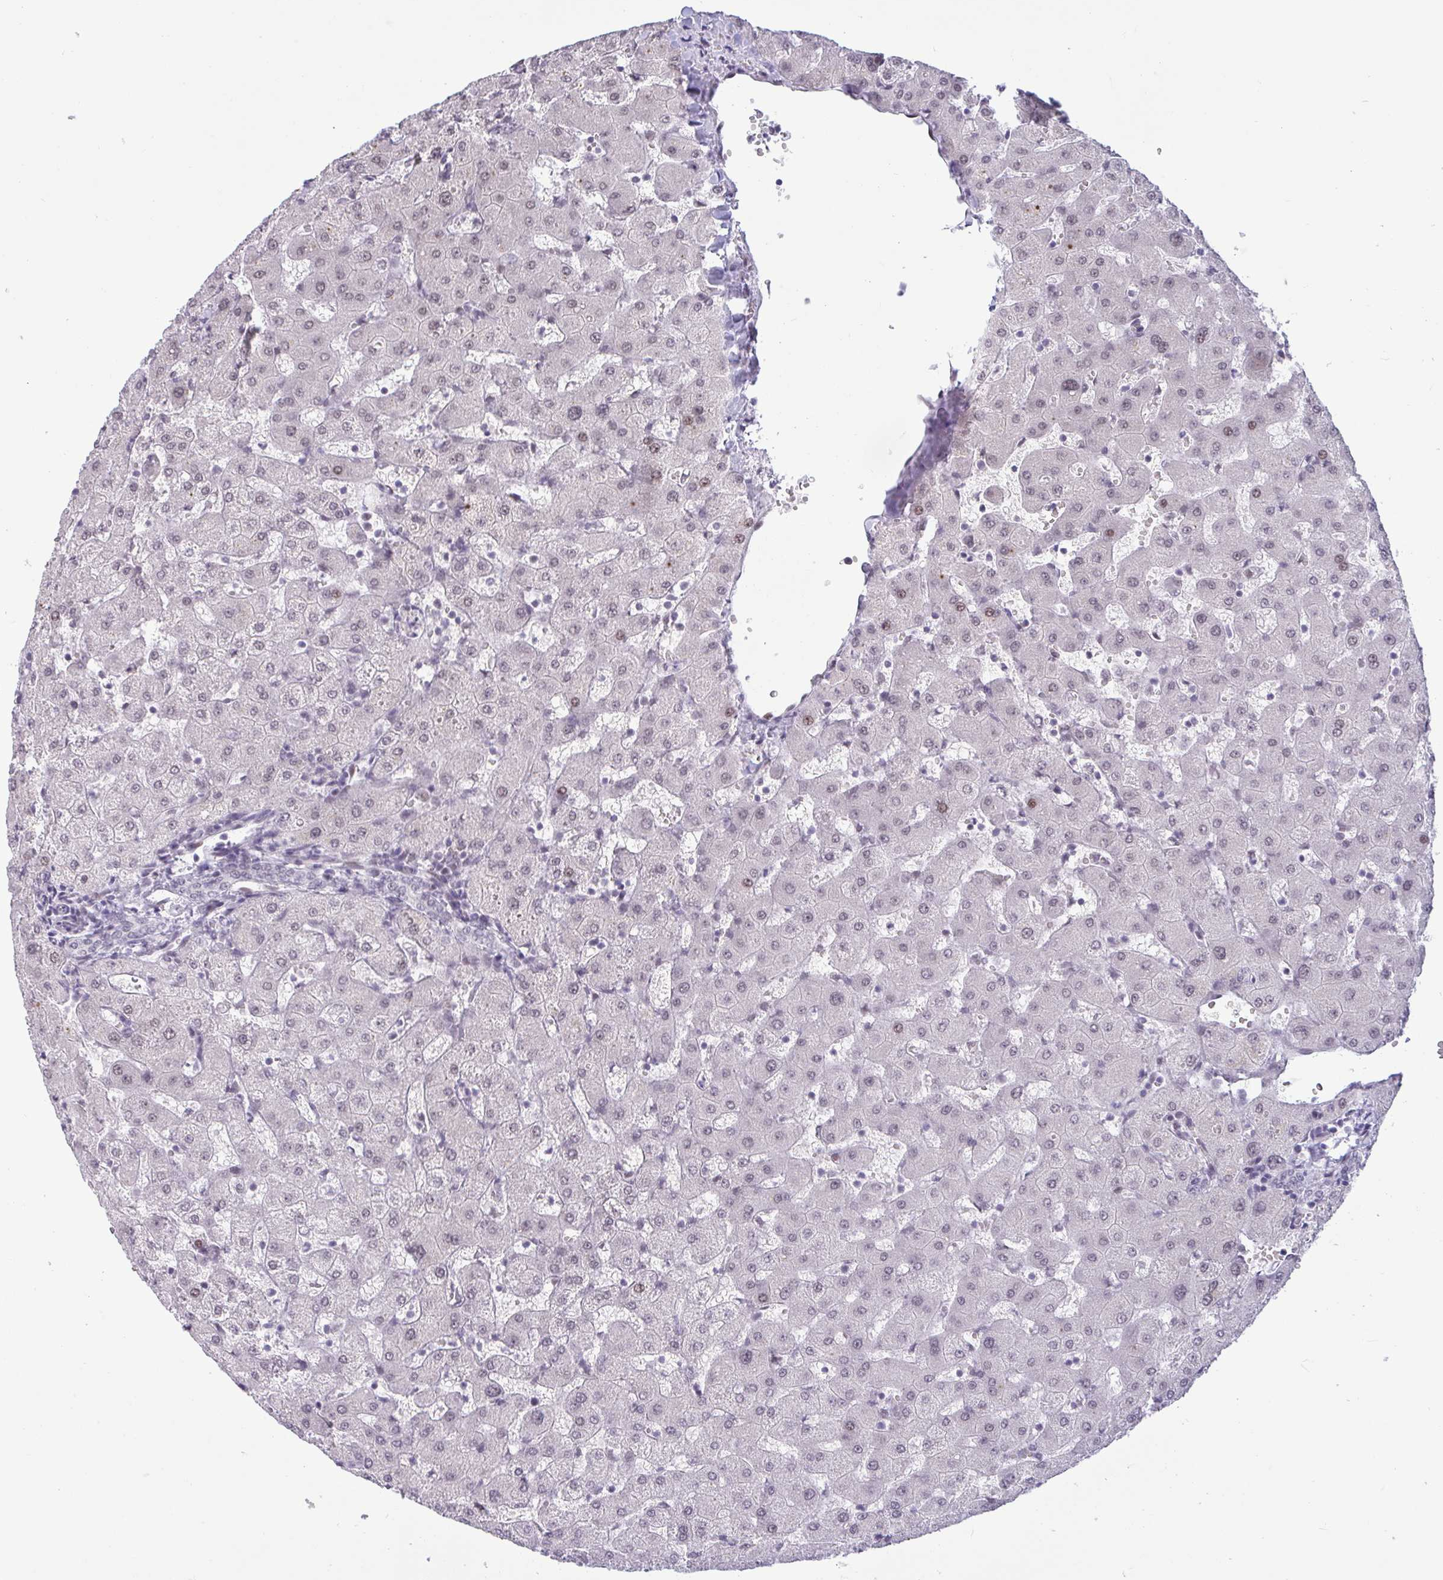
{"staining": {"intensity": "weak", "quantity": "<25%", "location": "nuclear"}, "tissue": "liver", "cell_type": "Cholangiocytes", "image_type": "normal", "snomed": [{"axis": "morphology", "description": "Normal tissue, NOS"}, {"axis": "topography", "description": "Liver"}], "caption": "Immunohistochemistry micrograph of unremarkable liver: human liver stained with DAB (3,3'-diaminobenzidine) exhibits no significant protein staining in cholangiocytes. (DAB (3,3'-diaminobenzidine) IHC with hematoxylin counter stain).", "gene": "CBFA2T2", "patient": {"sex": "female", "age": 63}}